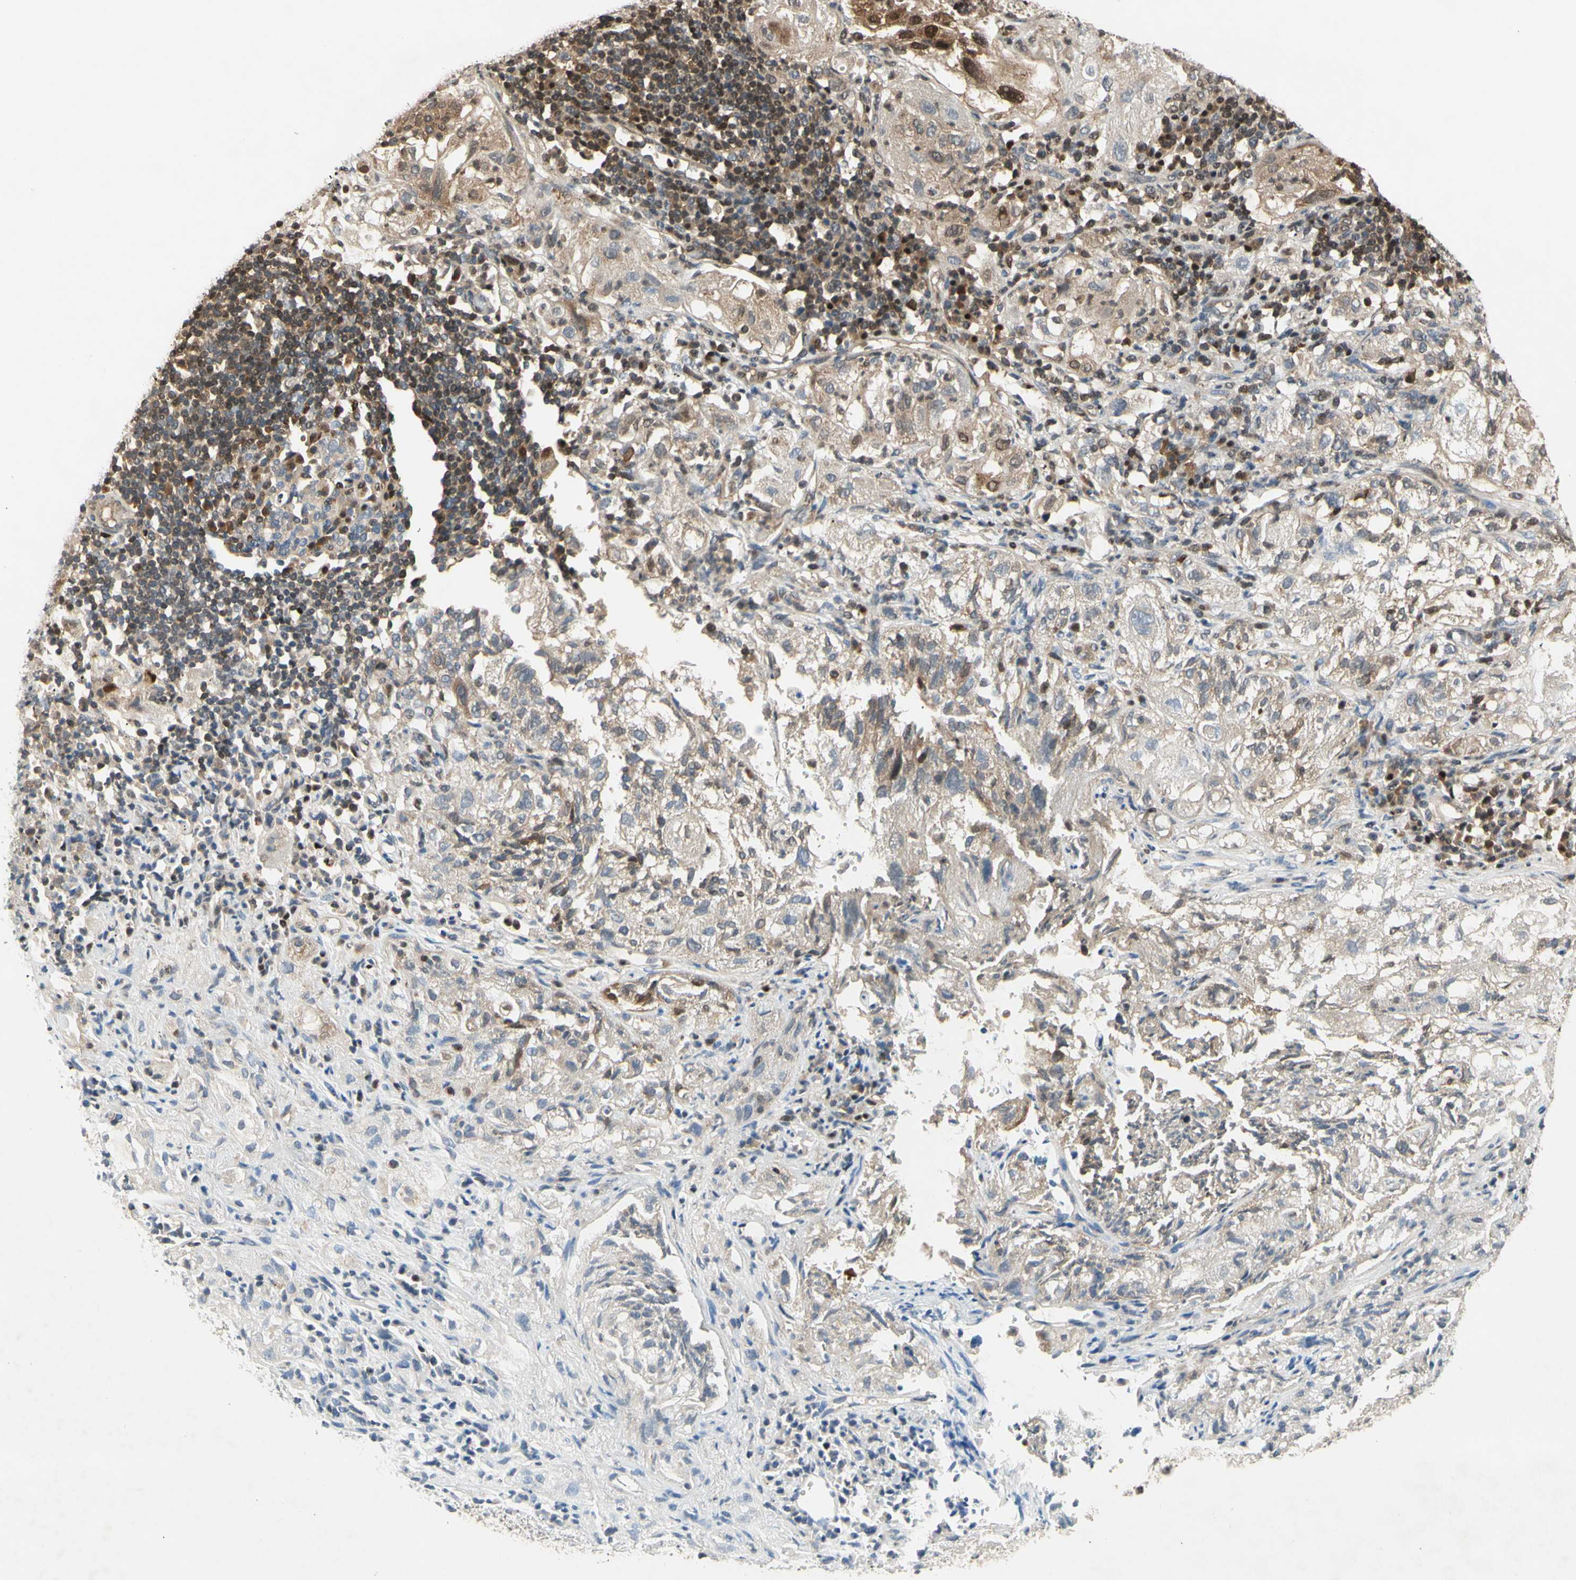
{"staining": {"intensity": "weak", "quantity": ">75%", "location": "cytoplasmic/membranous"}, "tissue": "lung cancer", "cell_type": "Tumor cells", "image_type": "cancer", "snomed": [{"axis": "morphology", "description": "Inflammation, NOS"}, {"axis": "morphology", "description": "Squamous cell carcinoma, NOS"}, {"axis": "topography", "description": "Lymph node"}, {"axis": "topography", "description": "Soft tissue"}, {"axis": "topography", "description": "Lung"}], "caption": "Squamous cell carcinoma (lung) stained with DAB immunohistochemistry reveals low levels of weak cytoplasmic/membranous staining in approximately >75% of tumor cells.", "gene": "GSR", "patient": {"sex": "male", "age": 66}}